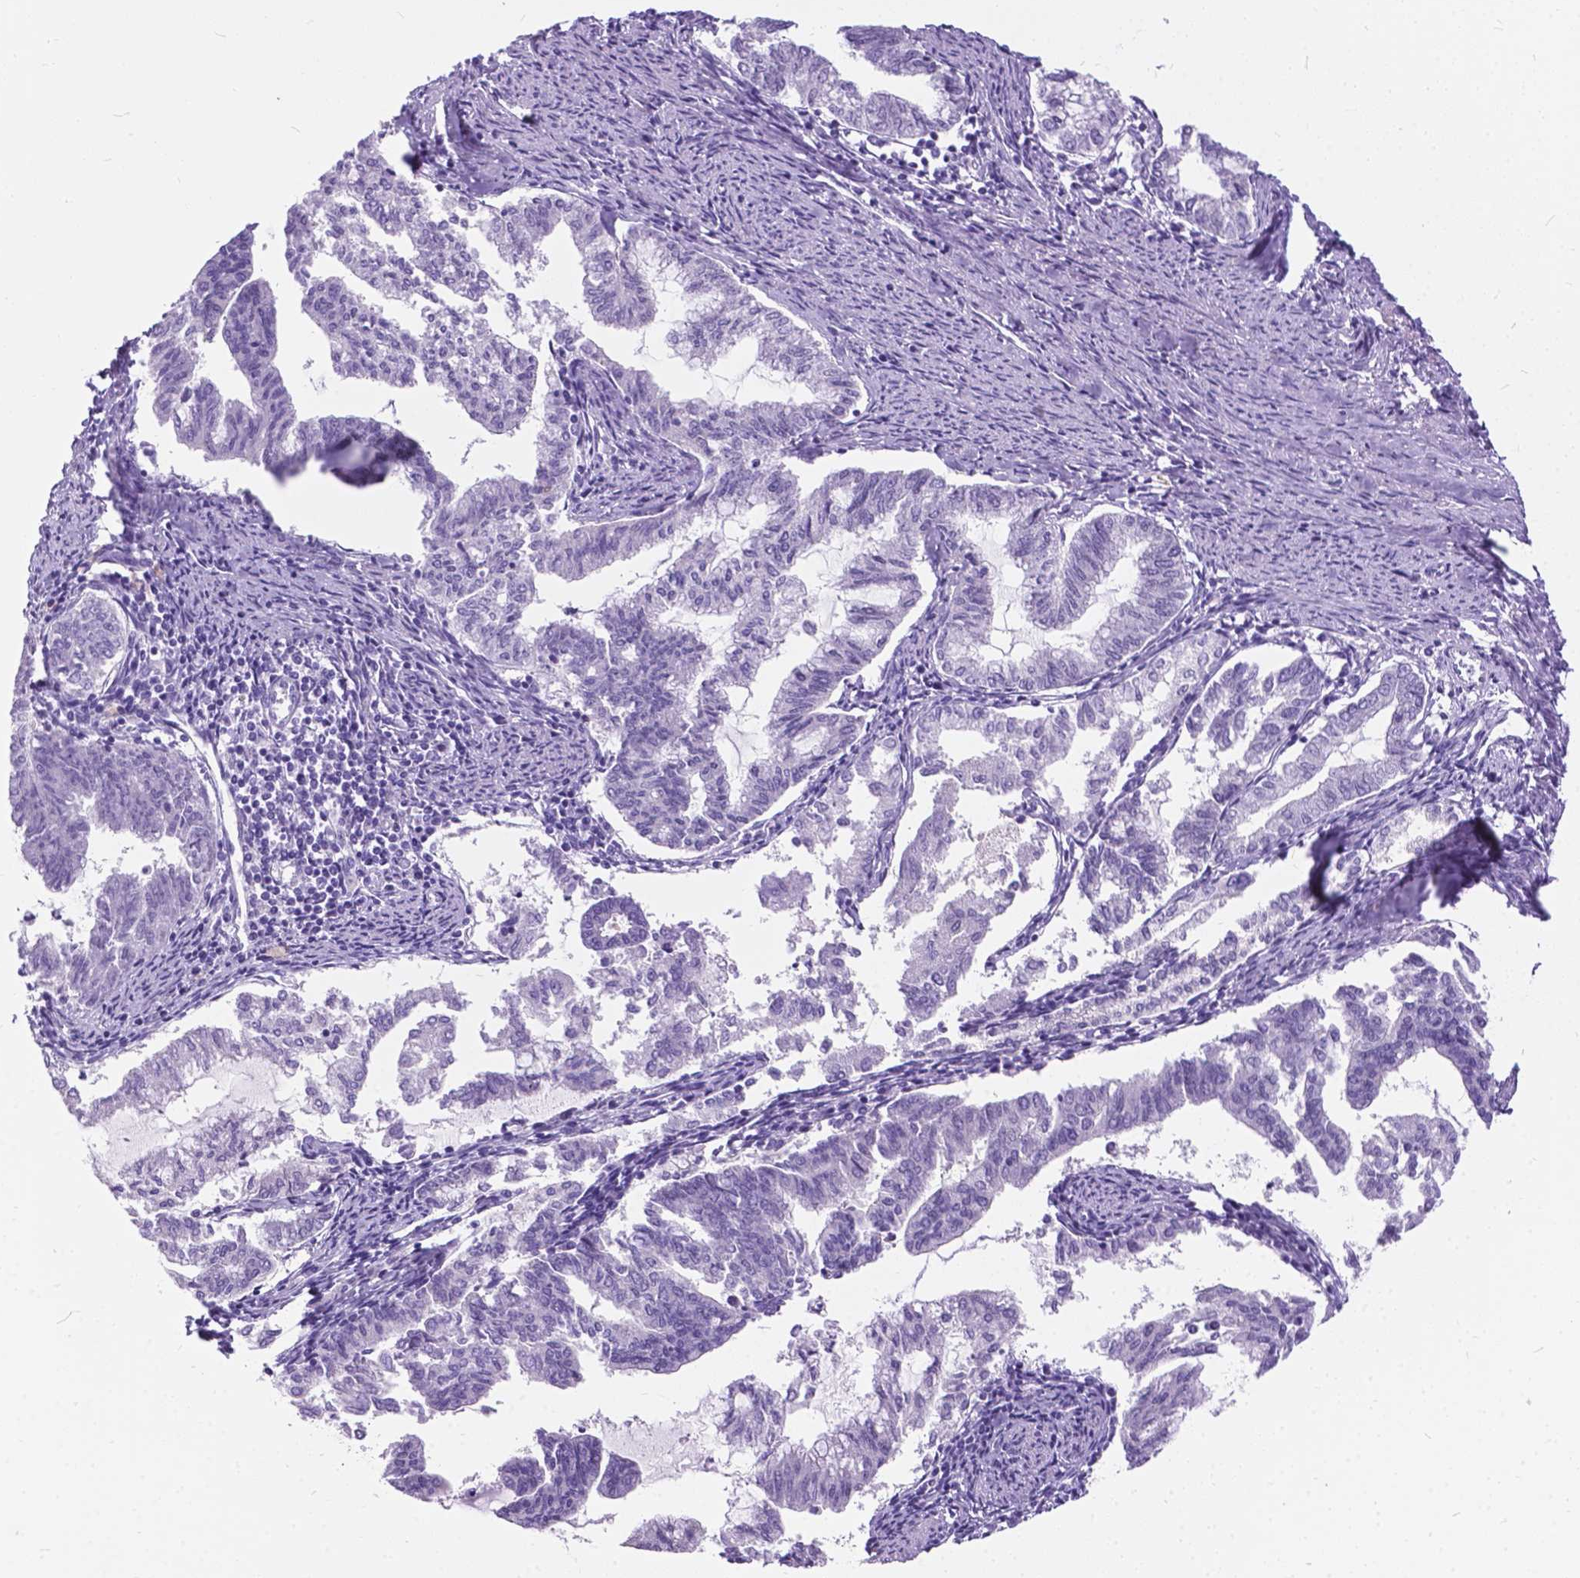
{"staining": {"intensity": "negative", "quantity": "none", "location": "none"}, "tissue": "endometrial cancer", "cell_type": "Tumor cells", "image_type": "cancer", "snomed": [{"axis": "morphology", "description": "Adenocarcinoma, NOS"}, {"axis": "topography", "description": "Endometrium"}], "caption": "Immunohistochemical staining of endometrial cancer (adenocarcinoma) exhibits no significant expression in tumor cells.", "gene": "BSND", "patient": {"sex": "female", "age": 79}}